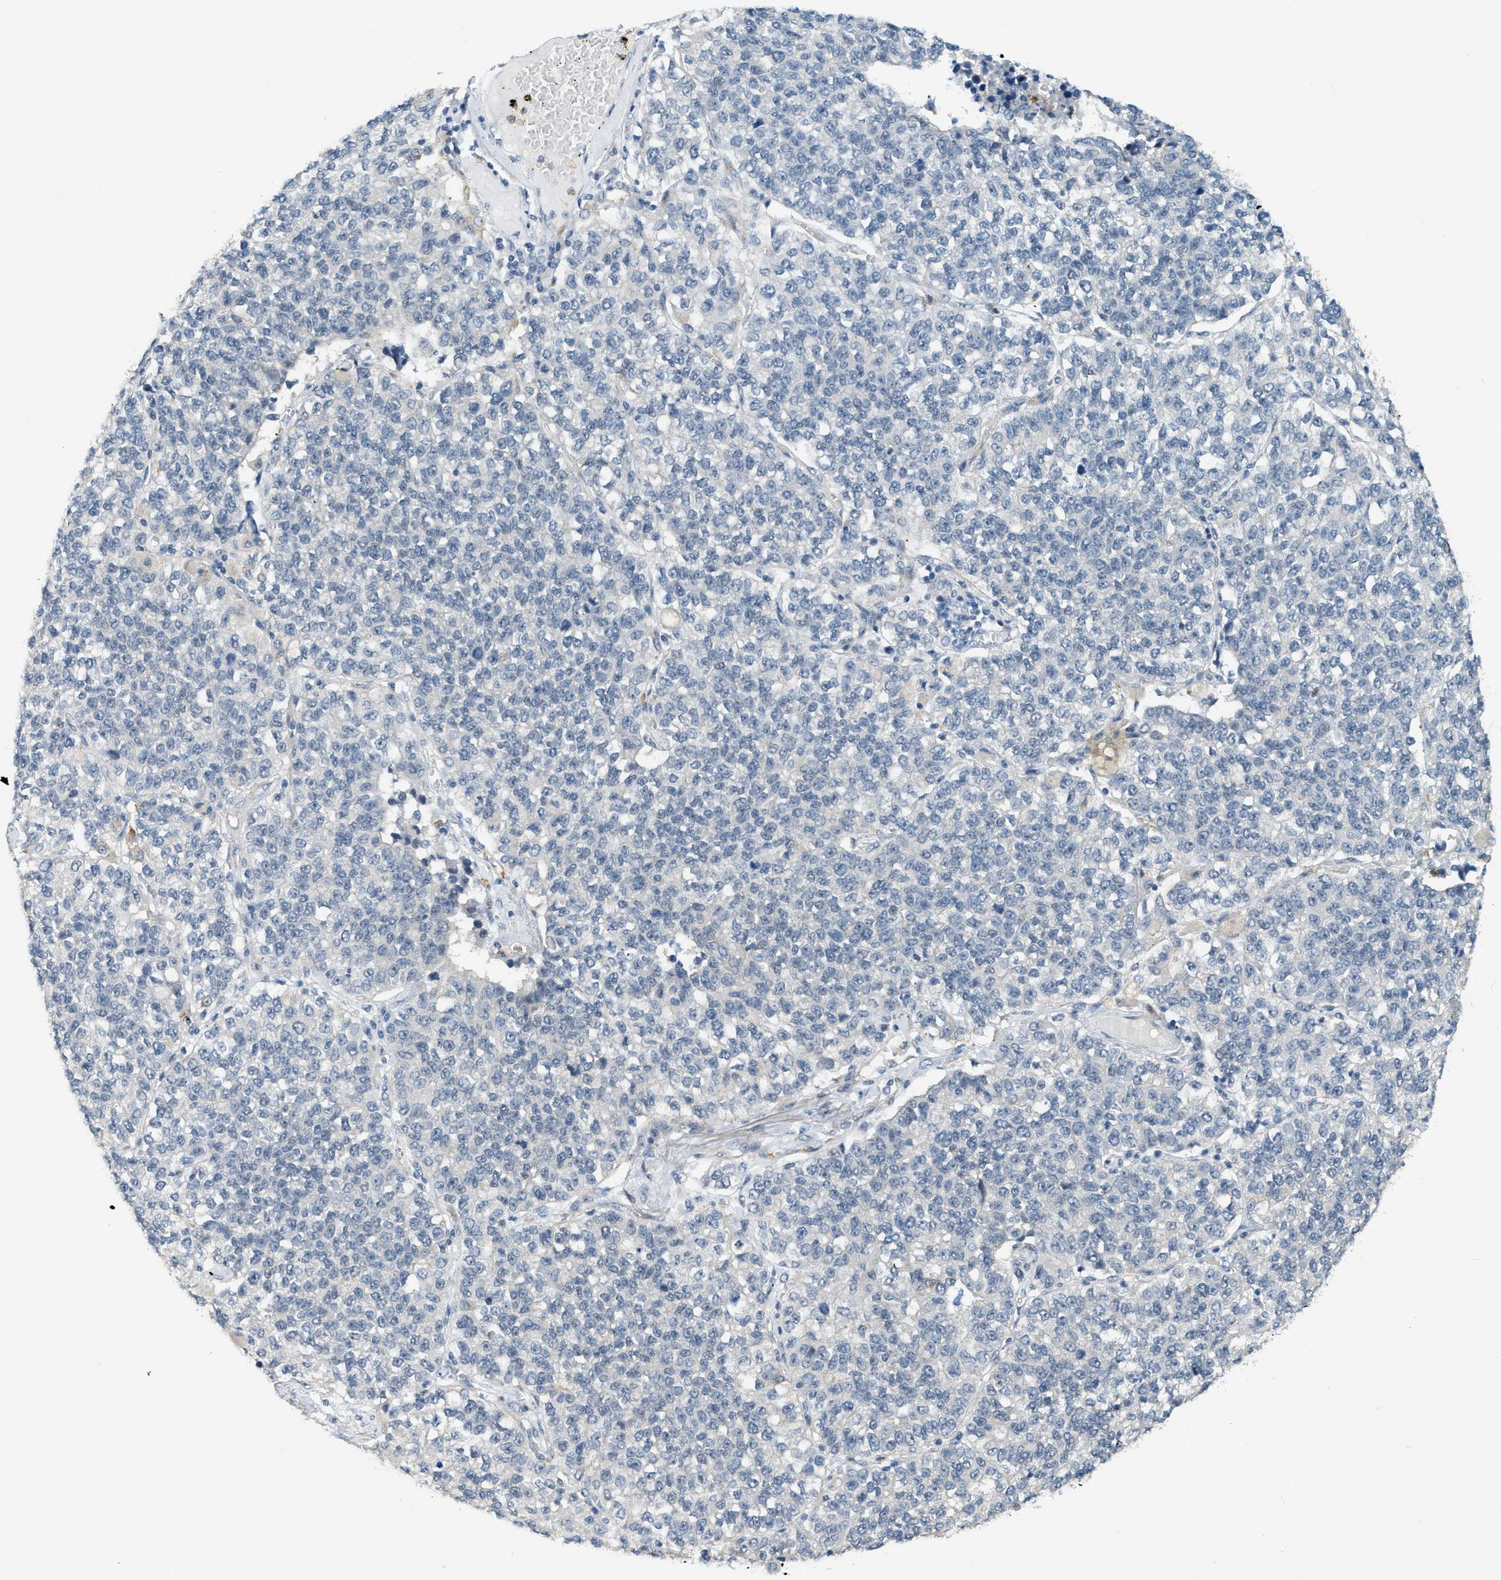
{"staining": {"intensity": "negative", "quantity": "none", "location": "none"}, "tissue": "lung cancer", "cell_type": "Tumor cells", "image_type": "cancer", "snomed": [{"axis": "morphology", "description": "Adenocarcinoma, NOS"}, {"axis": "topography", "description": "Lung"}], "caption": "Tumor cells are negative for protein expression in human adenocarcinoma (lung). (Stains: DAB IHC with hematoxylin counter stain, Microscopy: brightfield microscopy at high magnification).", "gene": "ZNF408", "patient": {"sex": "male", "age": 49}}